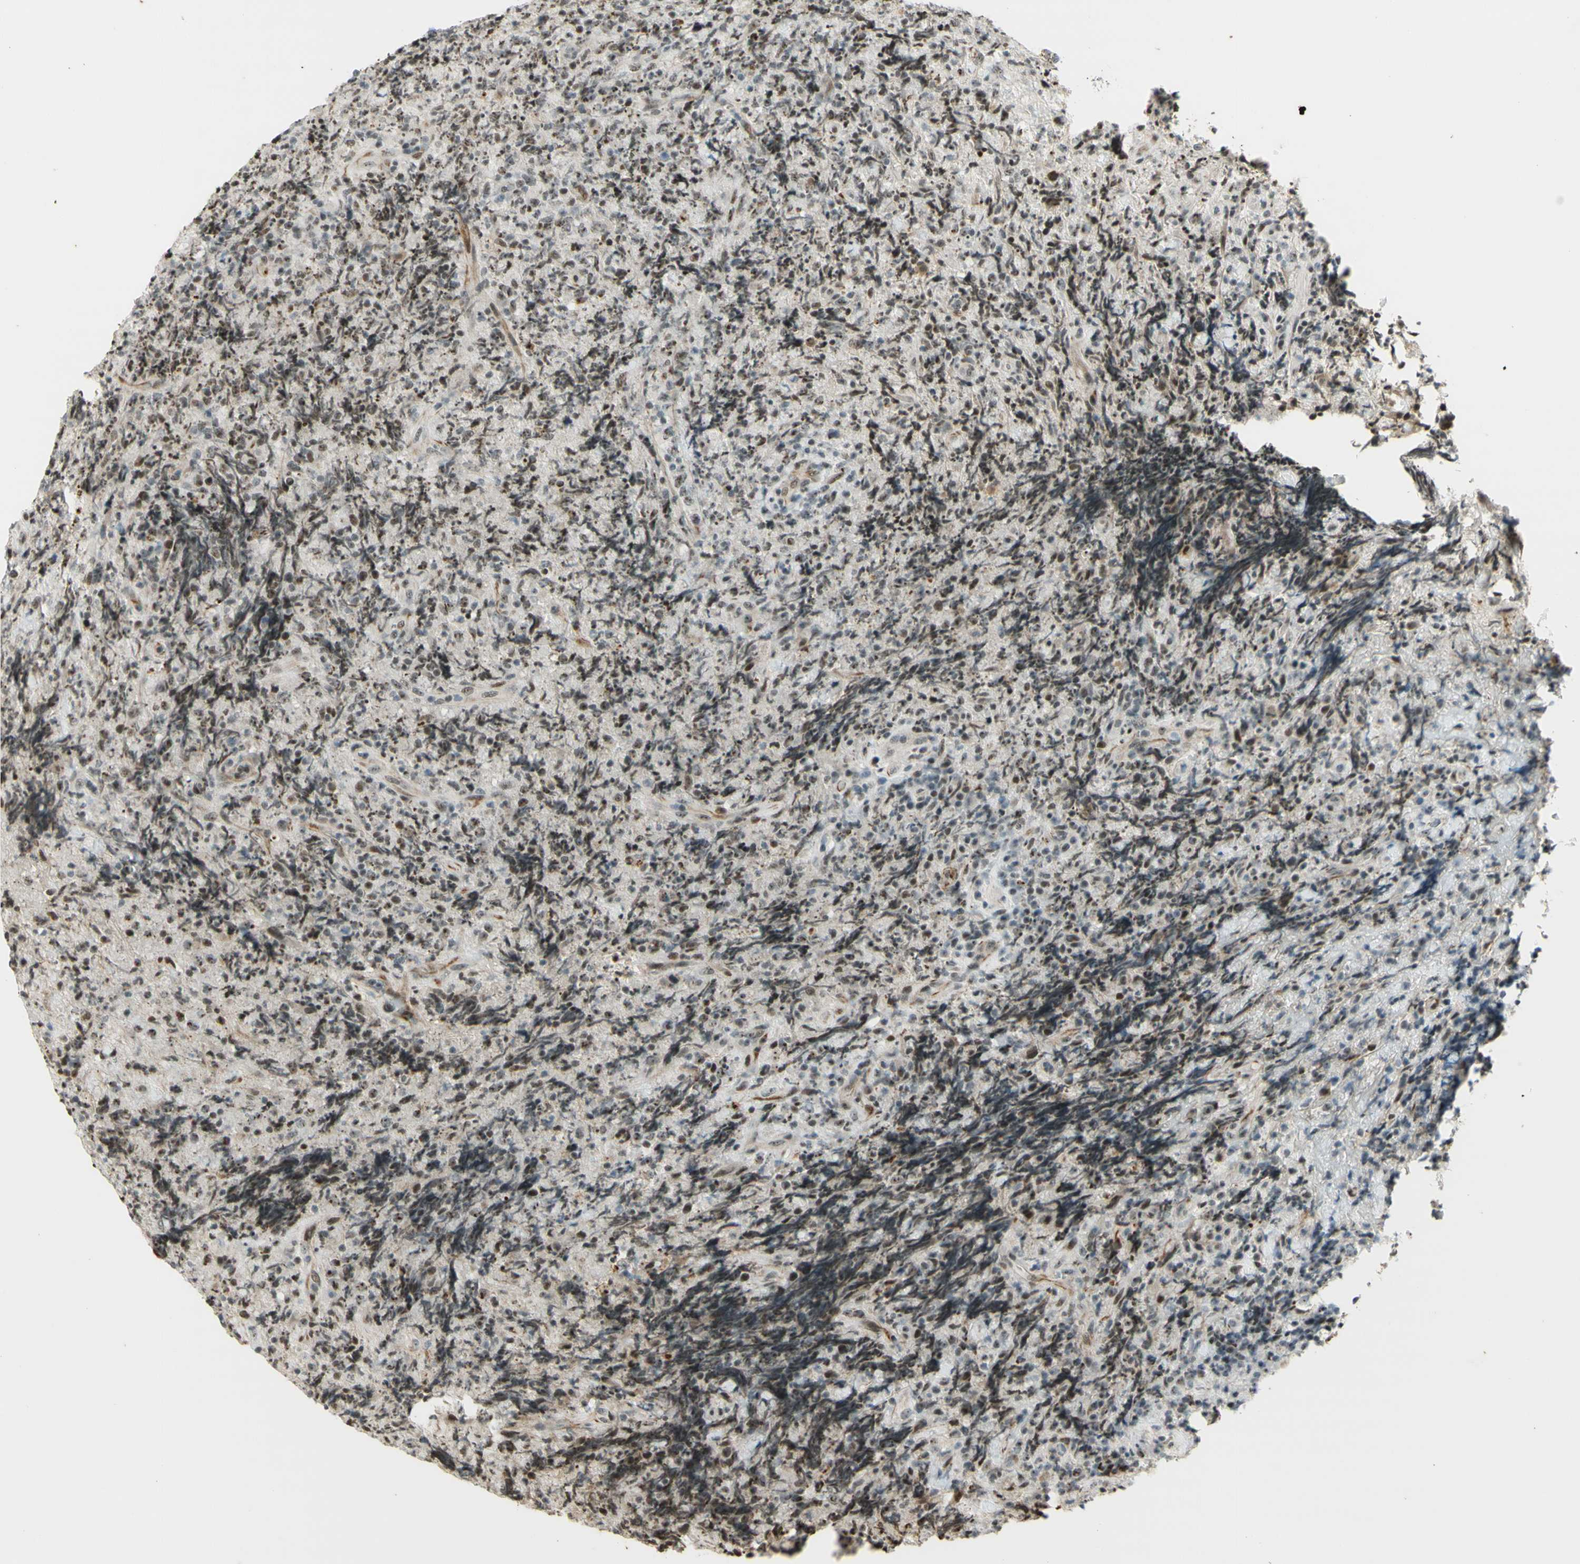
{"staining": {"intensity": "moderate", "quantity": ">75%", "location": "cytoplasmic/membranous,nuclear"}, "tissue": "lymphoma", "cell_type": "Tumor cells", "image_type": "cancer", "snomed": [{"axis": "morphology", "description": "Malignant lymphoma, non-Hodgkin's type, High grade"}, {"axis": "topography", "description": "Tonsil"}], "caption": "Moderate cytoplasmic/membranous and nuclear protein expression is identified in about >75% of tumor cells in lymphoma. (DAB (3,3'-diaminobenzidine) = brown stain, brightfield microscopy at high magnification).", "gene": "IRF1", "patient": {"sex": "female", "age": 36}}